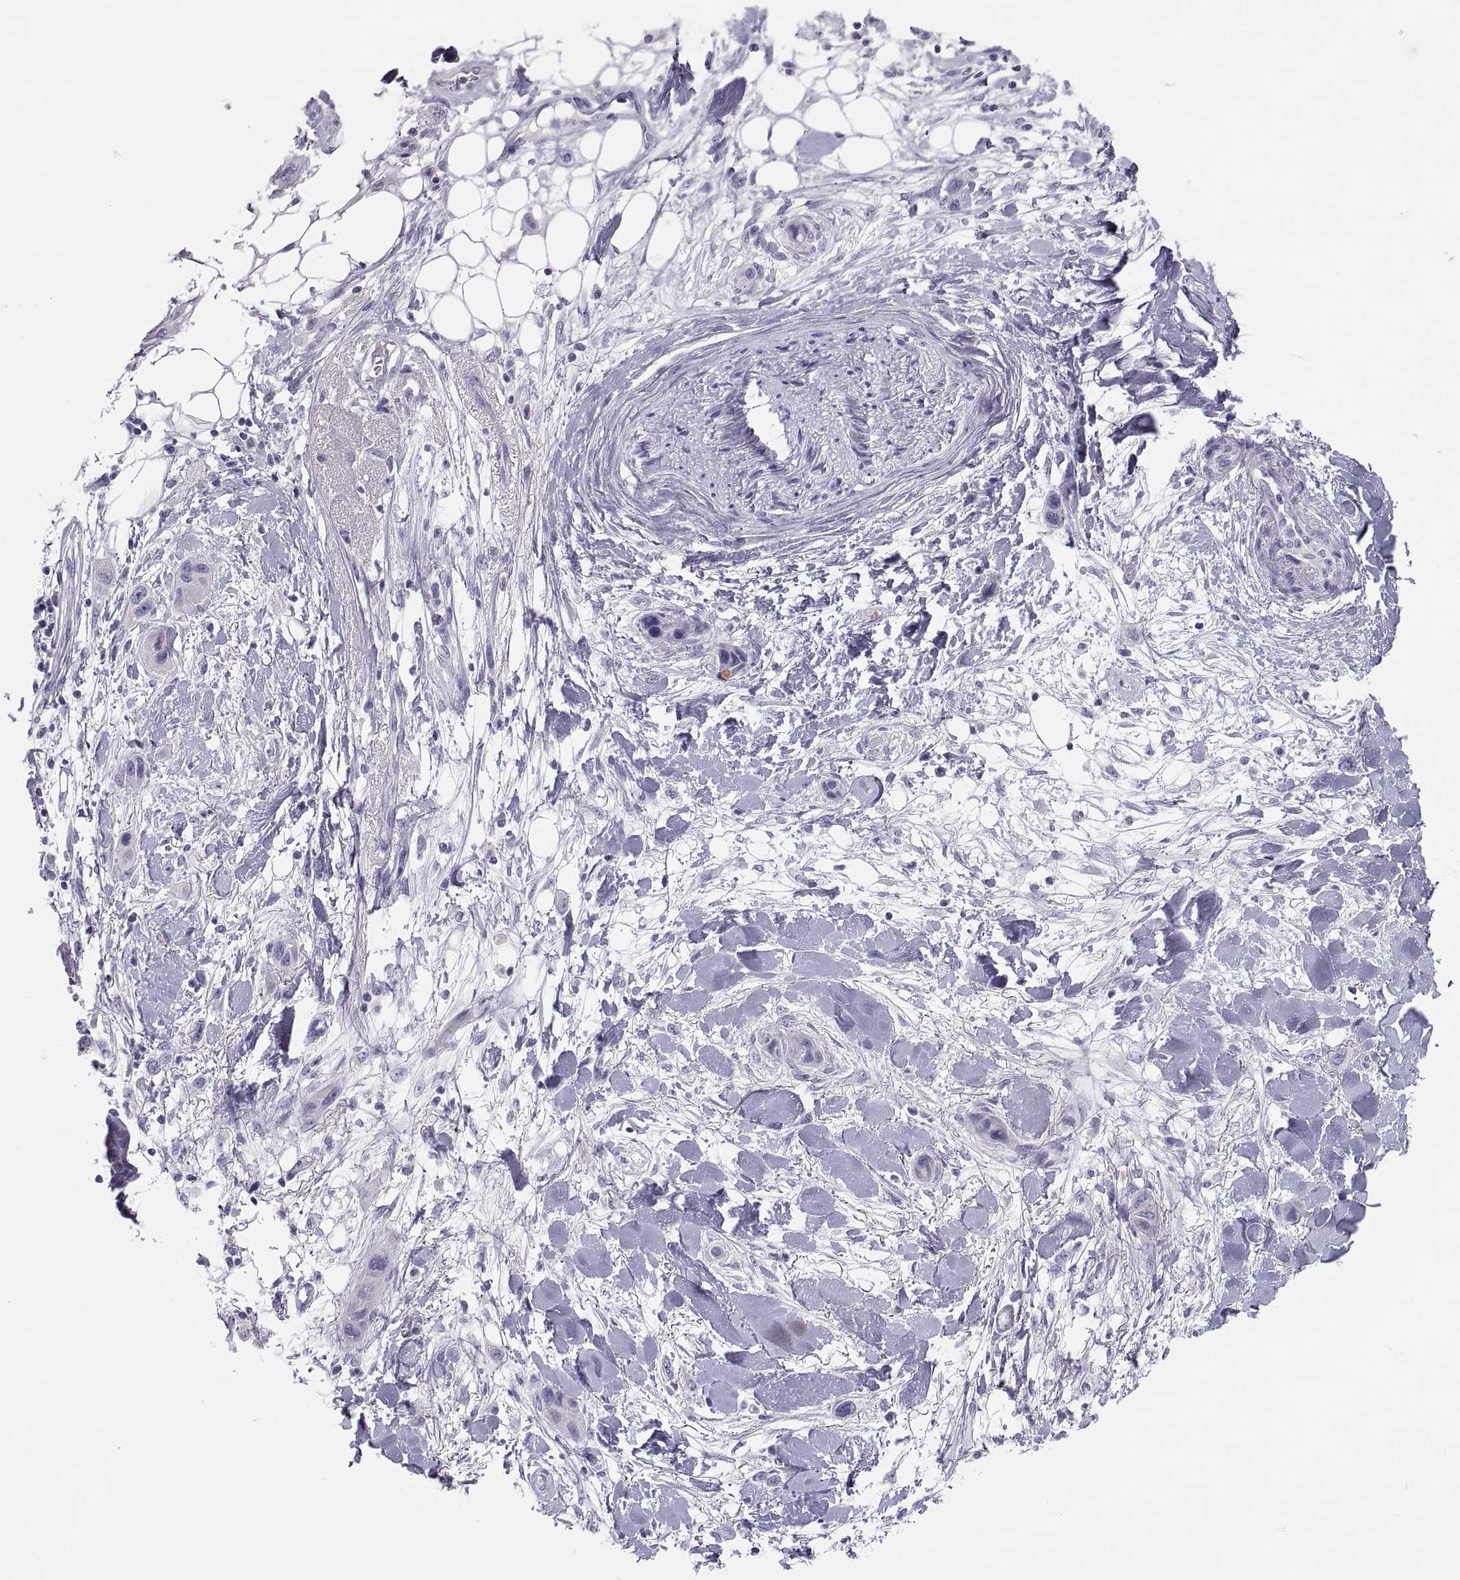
{"staining": {"intensity": "negative", "quantity": "none", "location": "none"}, "tissue": "skin cancer", "cell_type": "Tumor cells", "image_type": "cancer", "snomed": [{"axis": "morphology", "description": "Squamous cell carcinoma, NOS"}, {"axis": "topography", "description": "Skin"}], "caption": "Immunohistochemistry of human skin cancer reveals no expression in tumor cells.", "gene": "MAGEB2", "patient": {"sex": "male", "age": 79}}